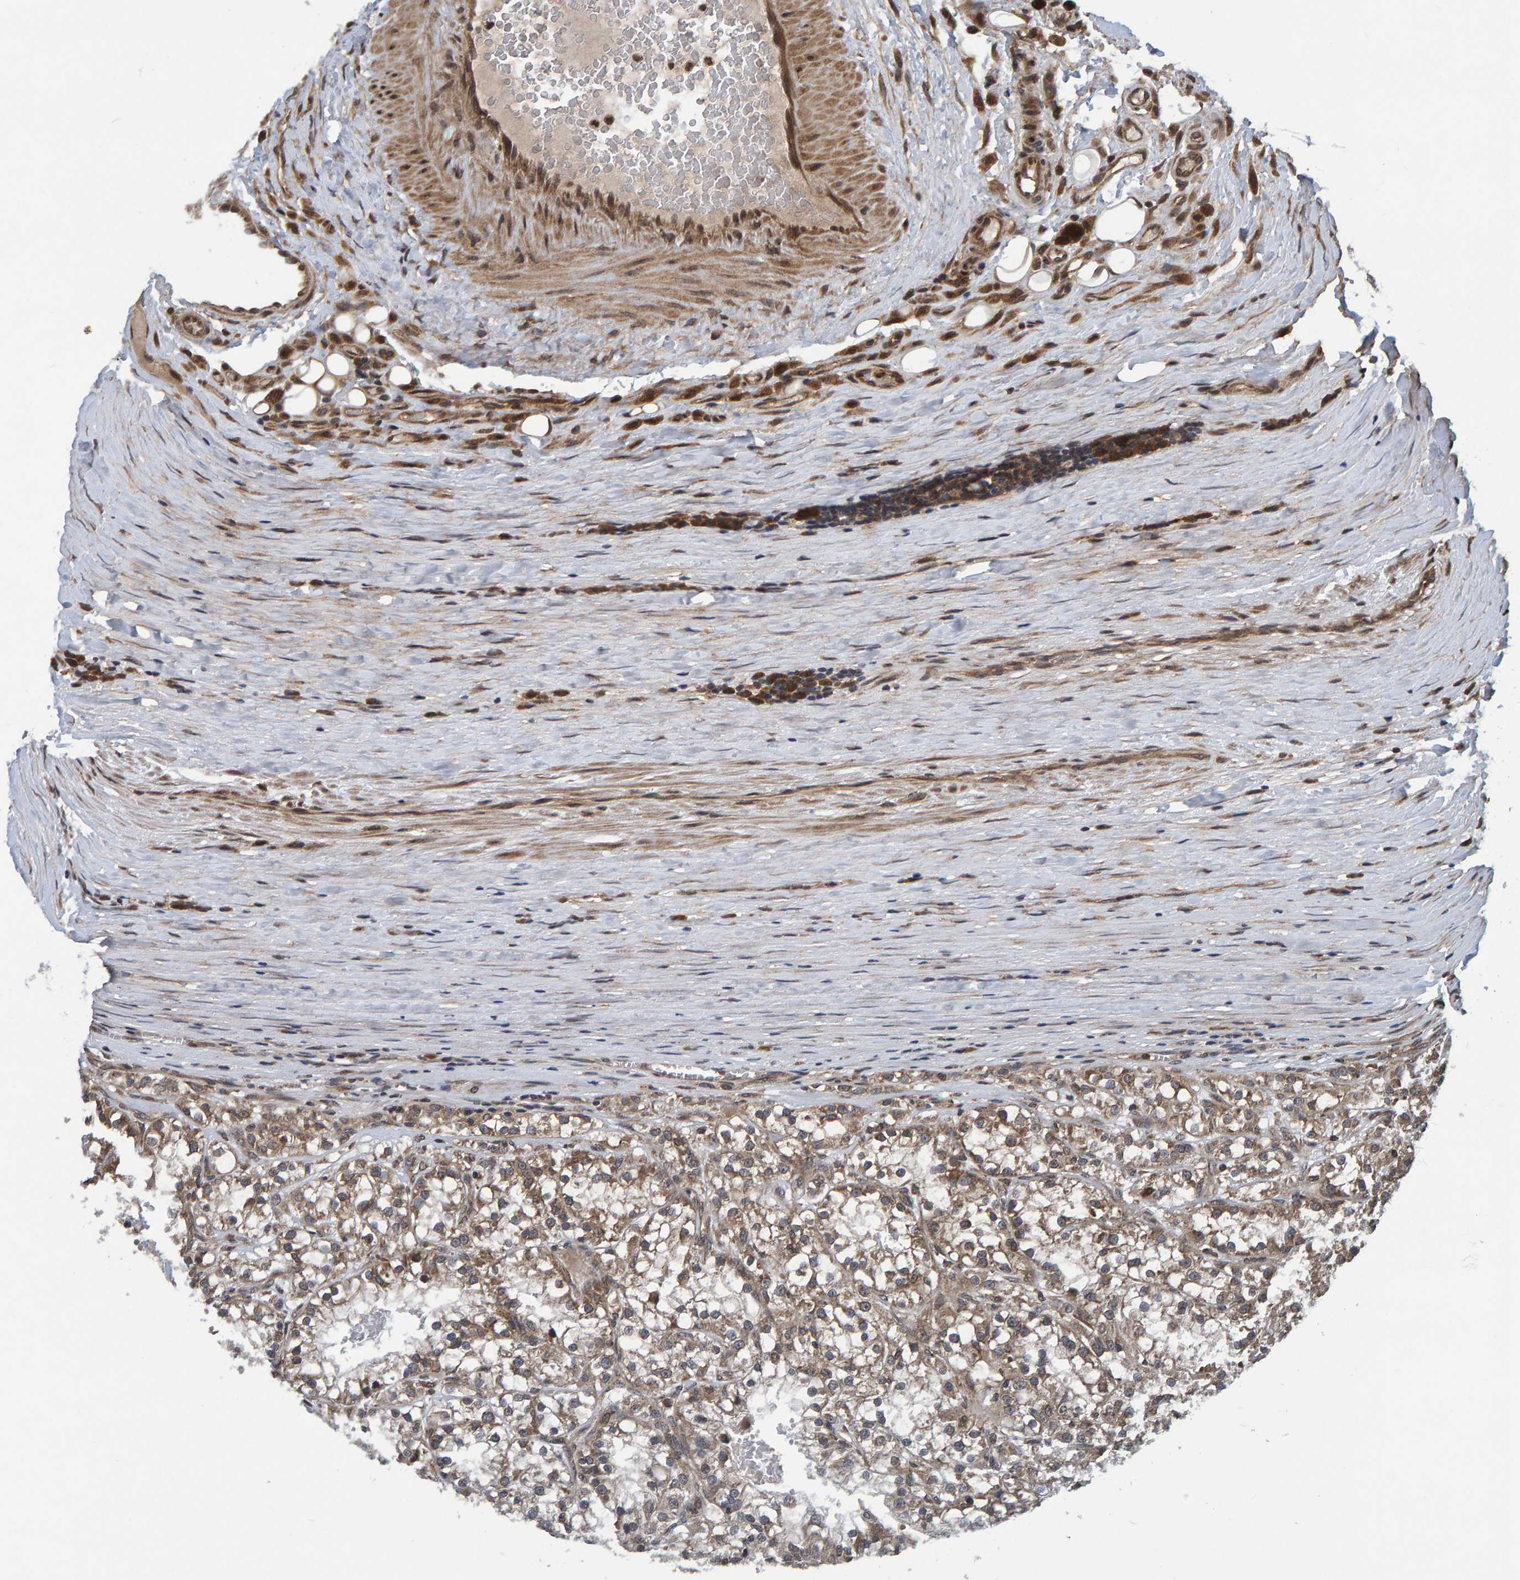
{"staining": {"intensity": "weak", "quantity": ">75%", "location": "cytoplasmic/membranous"}, "tissue": "renal cancer", "cell_type": "Tumor cells", "image_type": "cancer", "snomed": [{"axis": "morphology", "description": "Adenocarcinoma, NOS"}, {"axis": "topography", "description": "Kidney"}], "caption": "An image of renal cancer (adenocarcinoma) stained for a protein reveals weak cytoplasmic/membranous brown staining in tumor cells. (Brightfield microscopy of DAB IHC at high magnification).", "gene": "GAB2", "patient": {"sex": "female", "age": 52}}